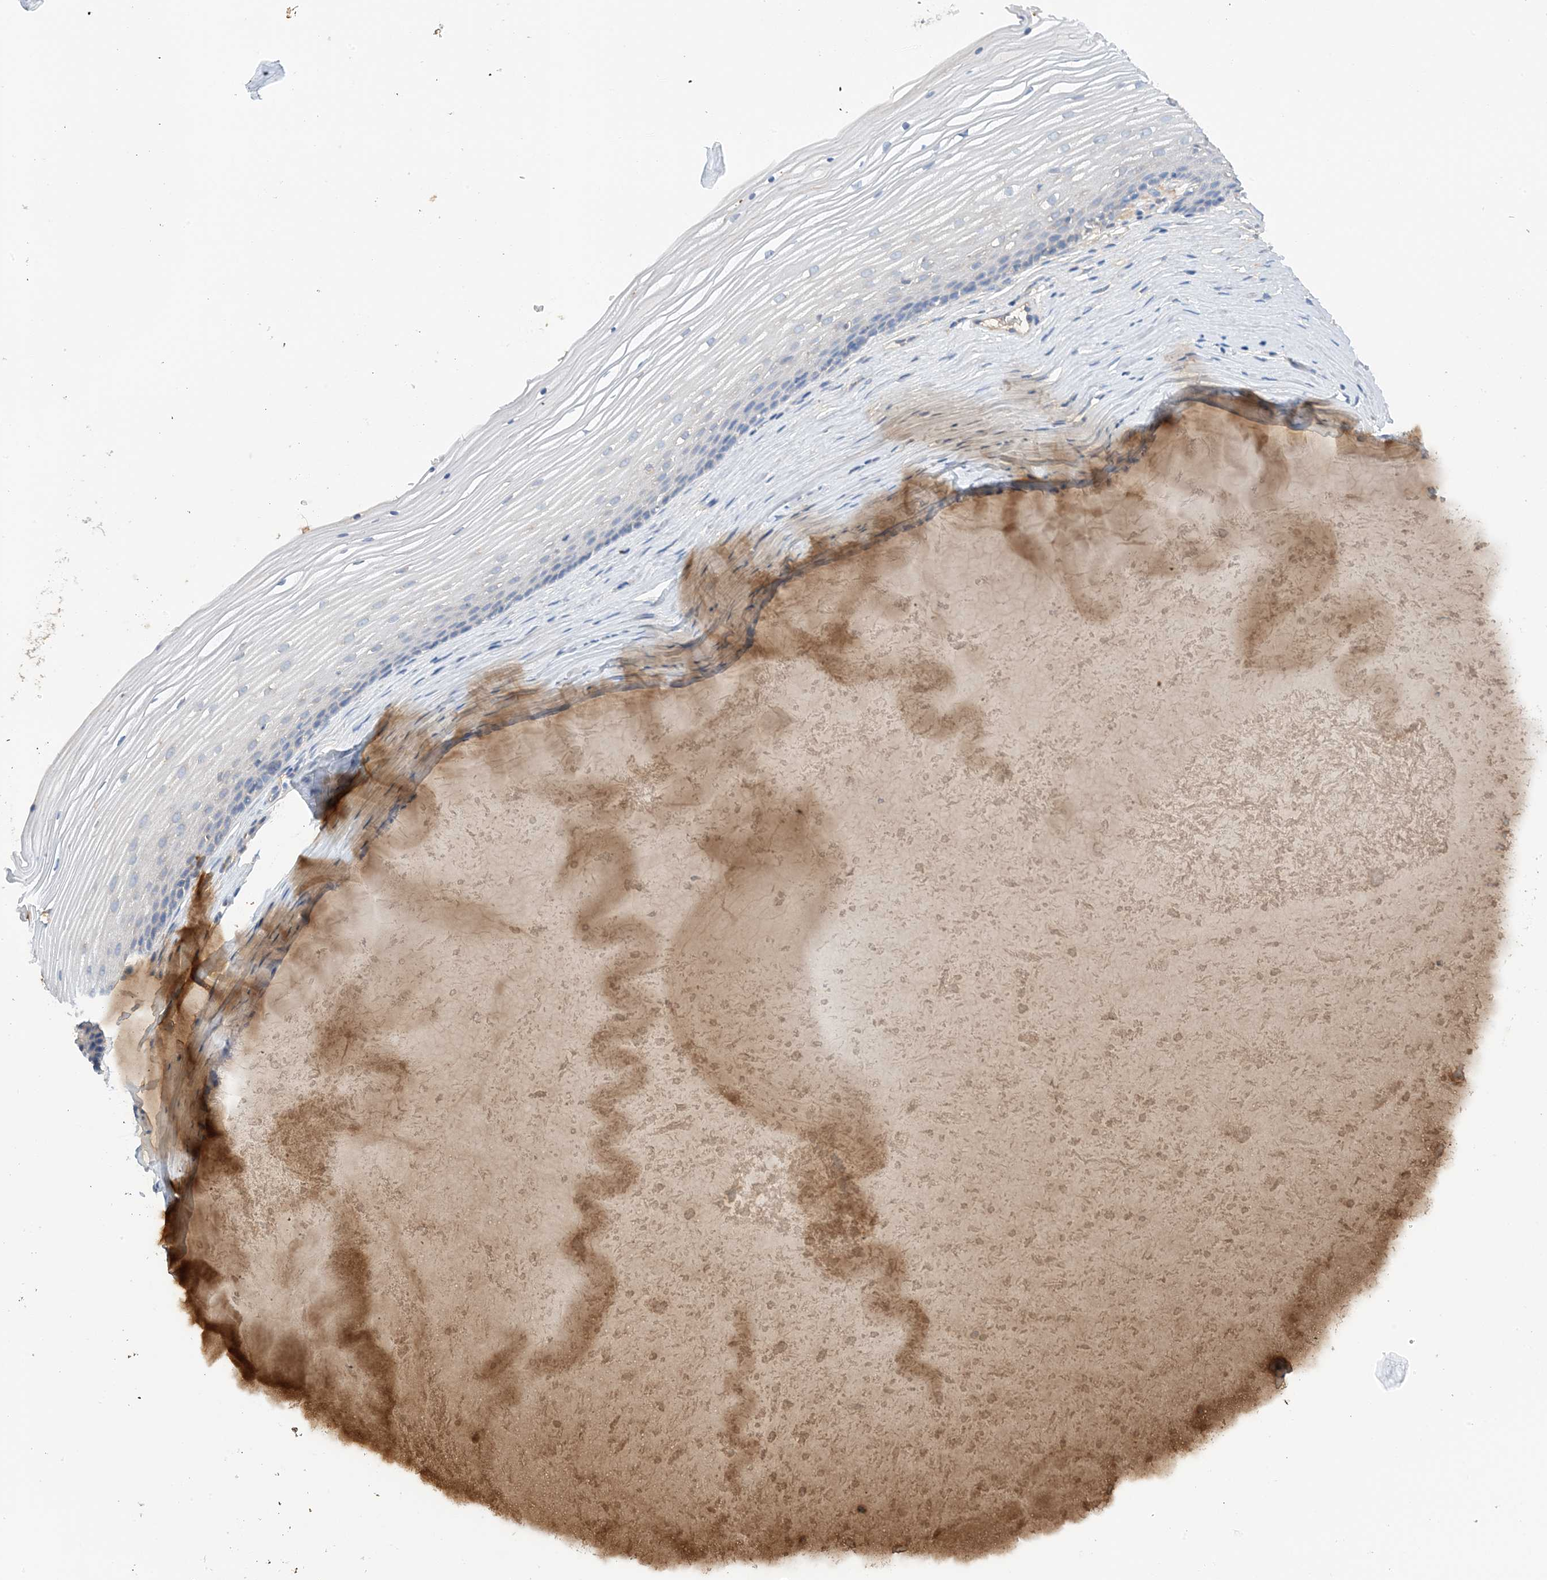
{"staining": {"intensity": "negative", "quantity": "none", "location": "none"}, "tissue": "vagina", "cell_type": "Squamous epithelial cells", "image_type": "normal", "snomed": [{"axis": "morphology", "description": "Normal tissue, NOS"}, {"axis": "topography", "description": "Vagina"}, {"axis": "topography", "description": "Cervix"}], "caption": "This is a image of immunohistochemistry (IHC) staining of normal vagina, which shows no expression in squamous epithelial cells.", "gene": "SLC5A11", "patient": {"sex": "female", "age": 40}}